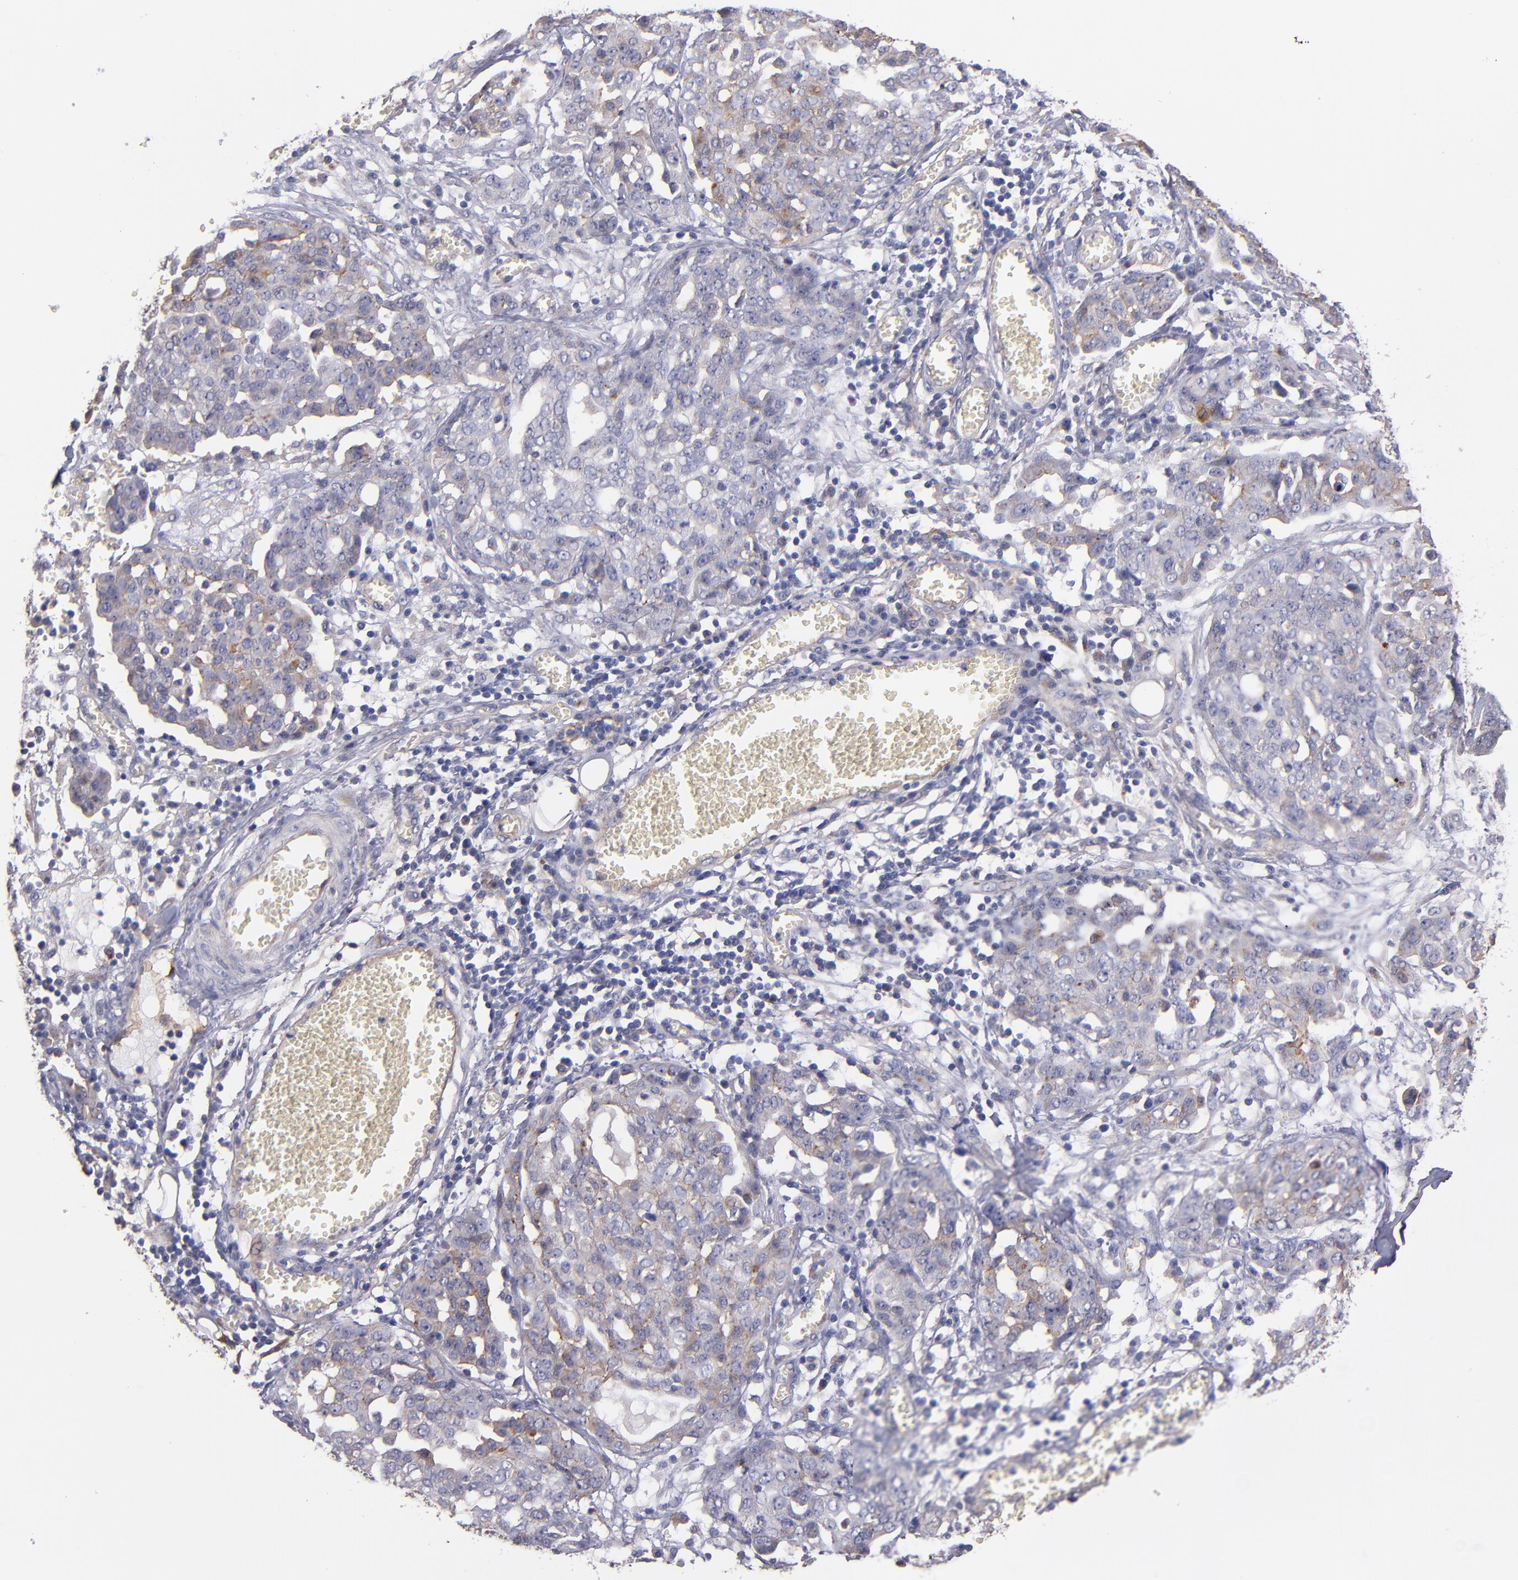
{"staining": {"intensity": "weak", "quantity": "<25%", "location": "cytoplasmic/membranous"}, "tissue": "ovarian cancer", "cell_type": "Tumor cells", "image_type": "cancer", "snomed": [{"axis": "morphology", "description": "Cystadenocarcinoma, serous, NOS"}, {"axis": "topography", "description": "Soft tissue"}, {"axis": "topography", "description": "Ovary"}], "caption": "A micrograph of serous cystadenocarcinoma (ovarian) stained for a protein displays no brown staining in tumor cells.", "gene": "PLSCR4", "patient": {"sex": "female", "age": 57}}